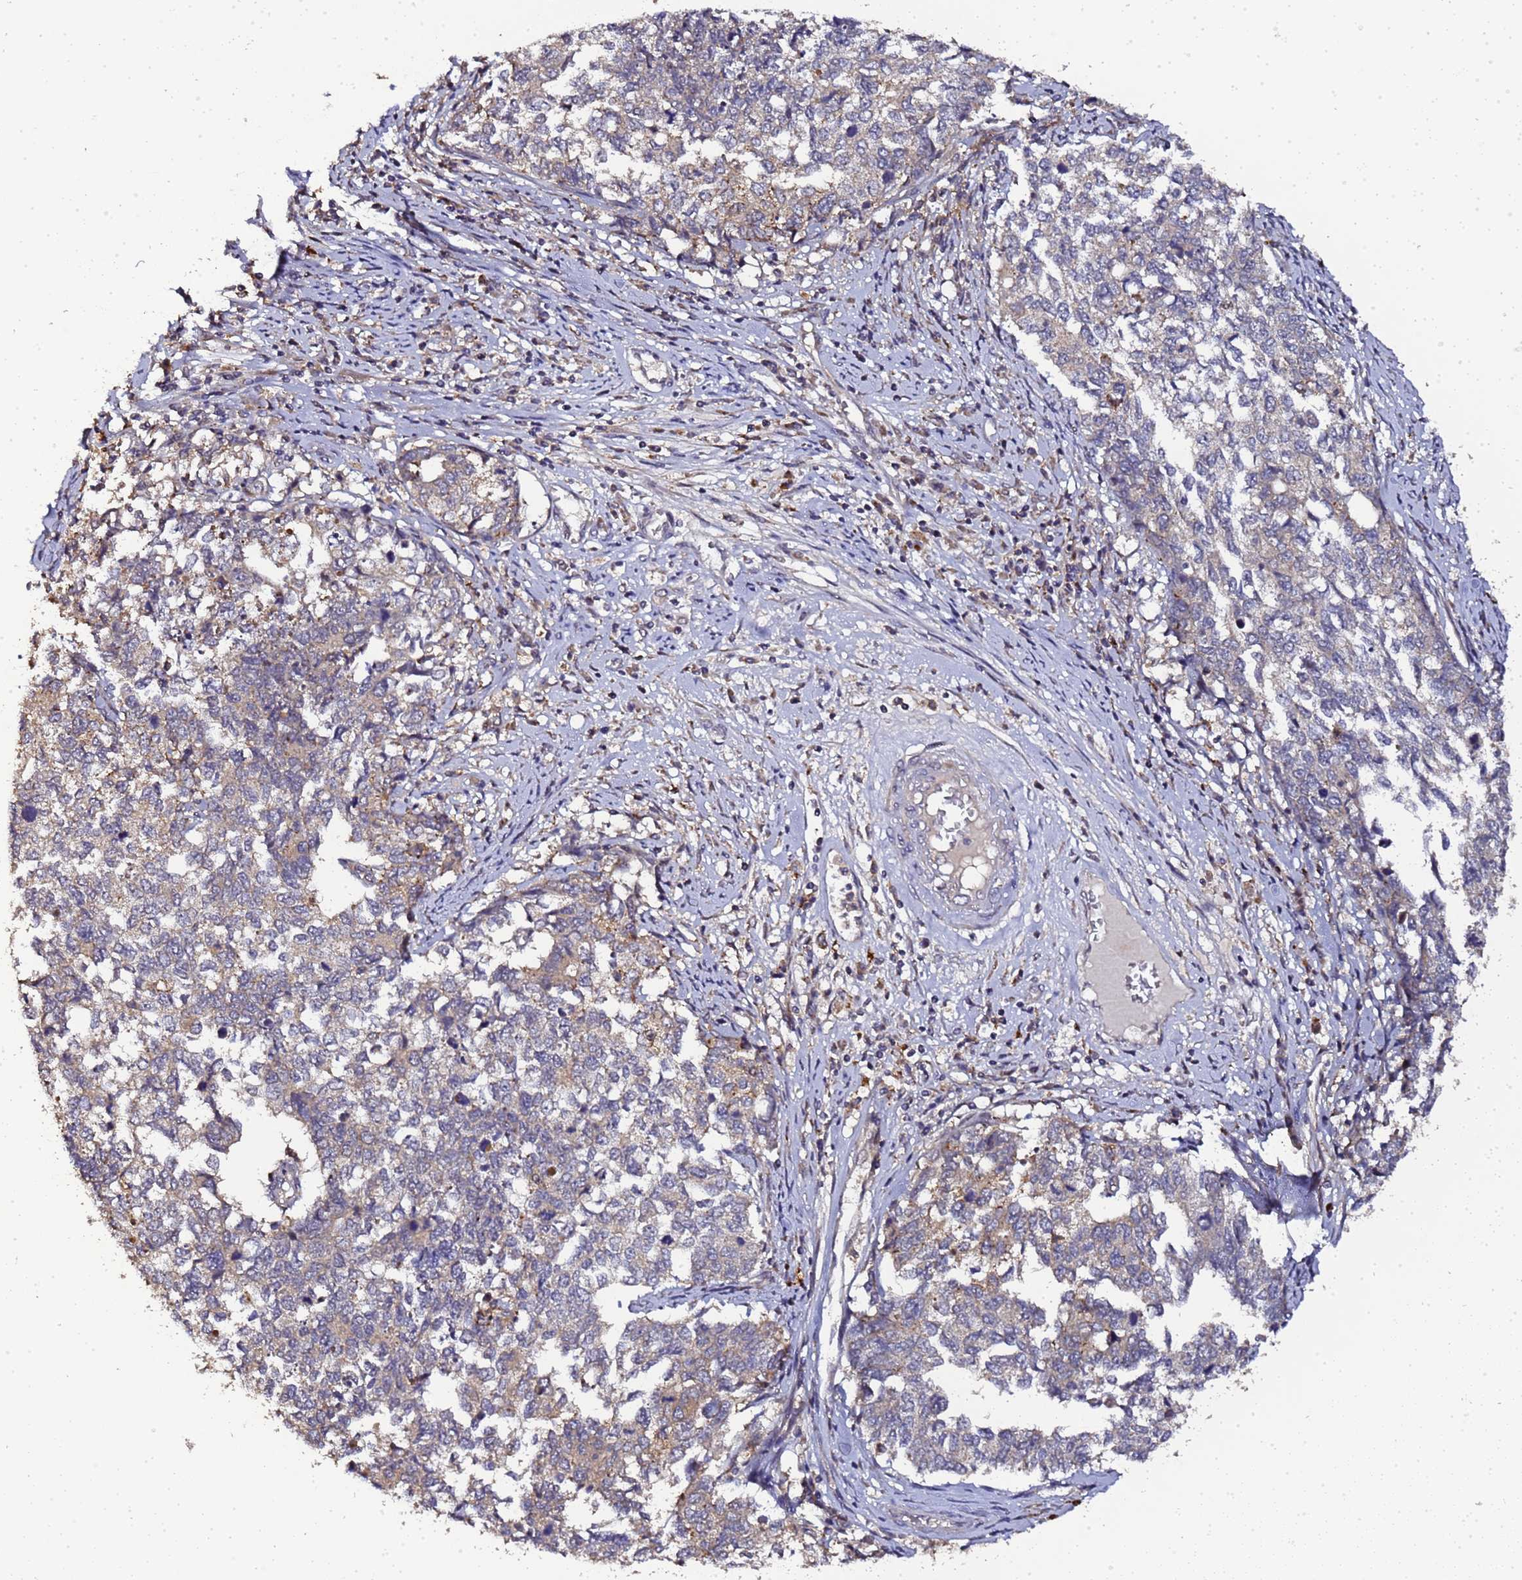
{"staining": {"intensity": "negative", "quantity": "none", "location": "none"}, "tissue": "cervical cancer", "cell_type": "Tumor cells", "image_type": "cancer", "snomed": [{"axis": "morphology", "description": "Squamous cell carcinoma, NOS"}, {"axis": "topography", "description": "Cervix"}], "caption": "Cervical squamous cell carcinoma was stained to show a protein in brown. There is no significant expression in tumor cells.", "gene": "LGI4", "patient": {"sex": "female", "age": 63}}